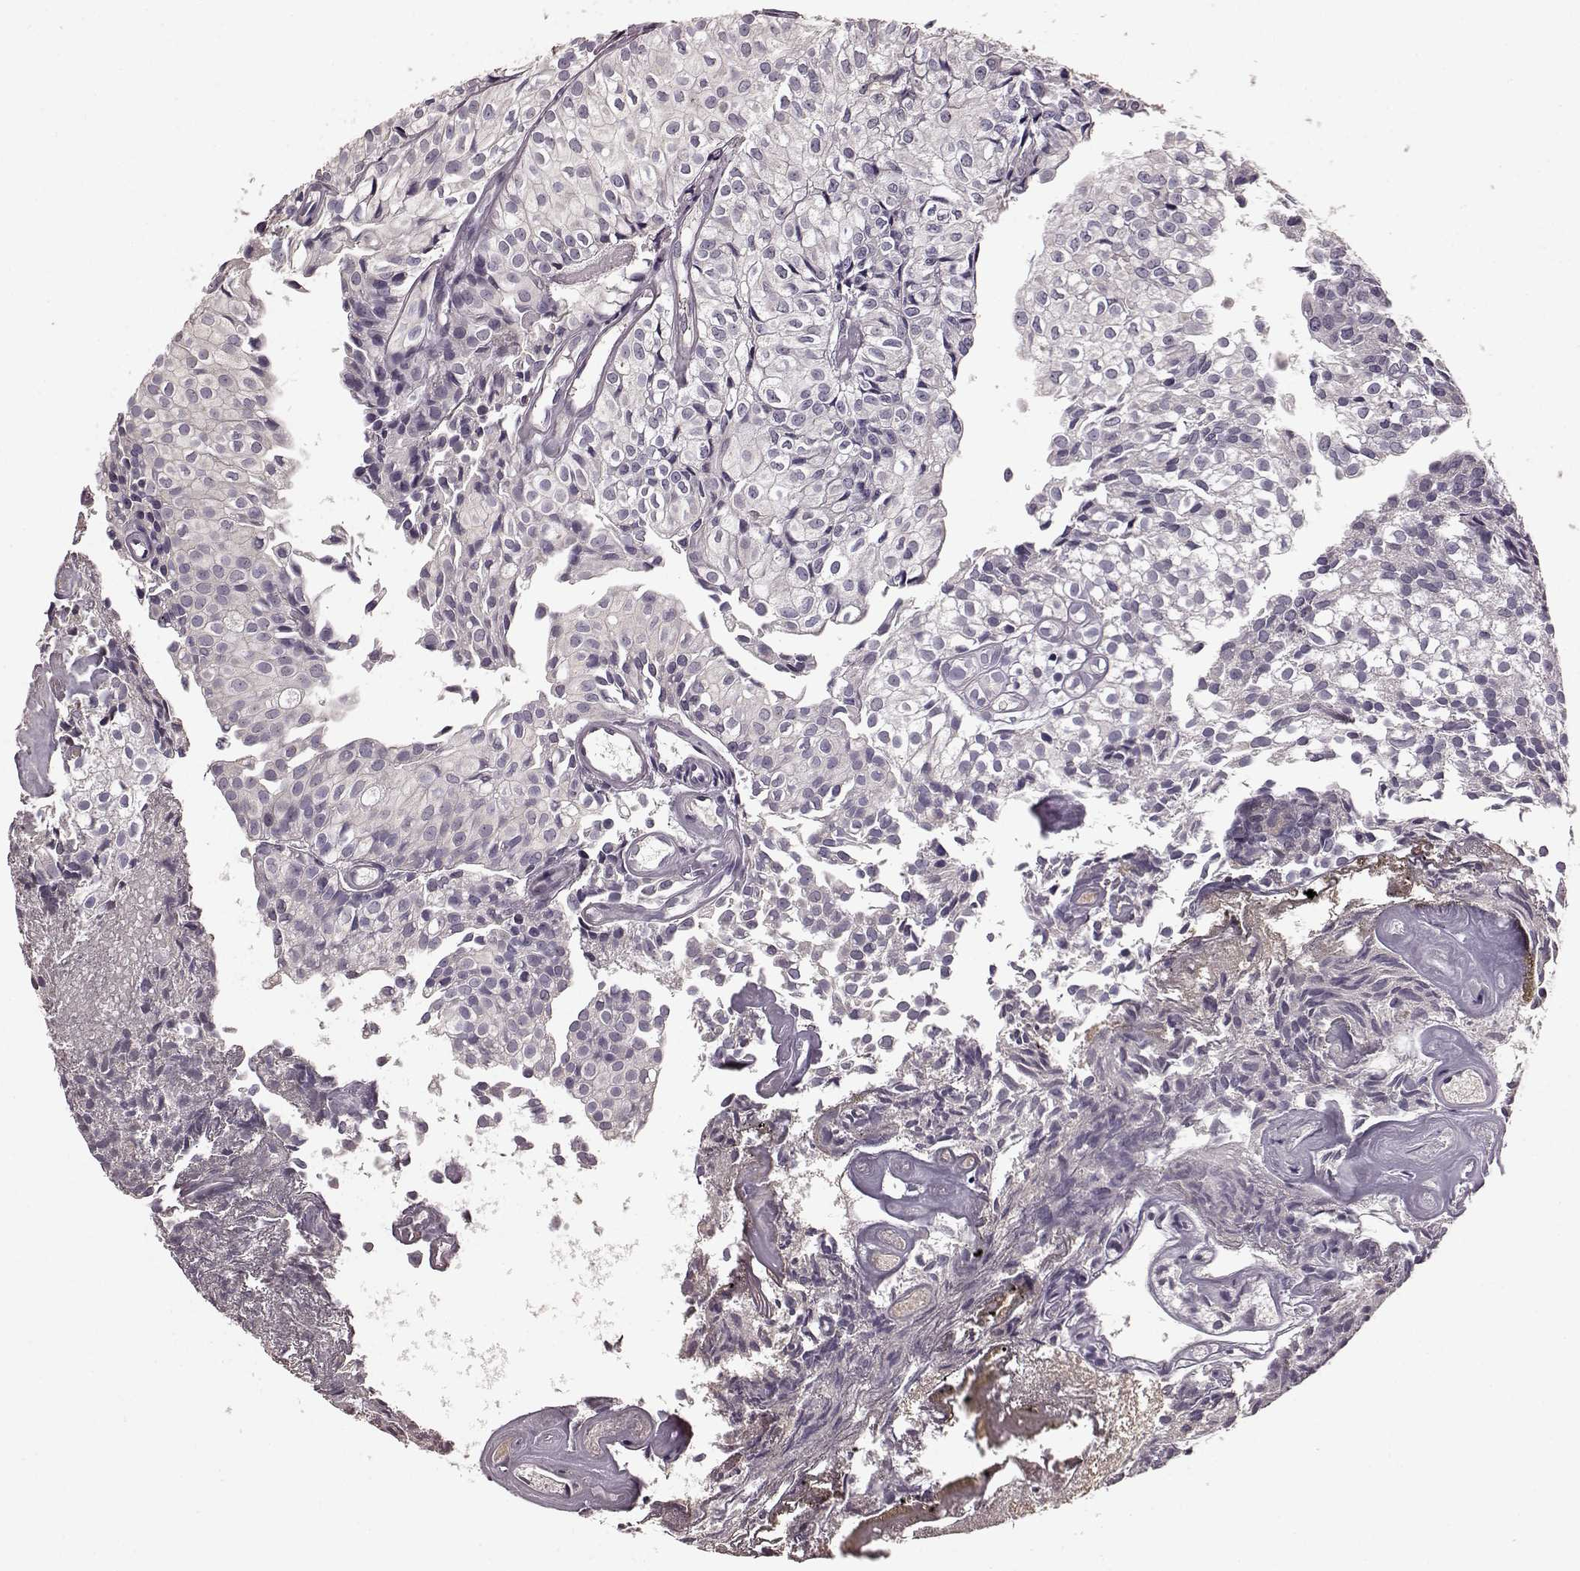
{"staining": {"intensity": "negative", "quantity": "none", "location": "none"}, "tissue": "urothelial cancer", "cell_type": "Tumor cells", "image_type": "cancer", "snomed": [{"axis": "morphology", "description": "Urothelial carcinoma, Low grade"}, {"axis": "topography", "description": "Urinary bladder"}], "caption": "Tumor cells are negative for protein expression in human urothelial carcinoma (low-grade).", "gene": "NRL", "patient": {"sex": "male", "age": 89}}